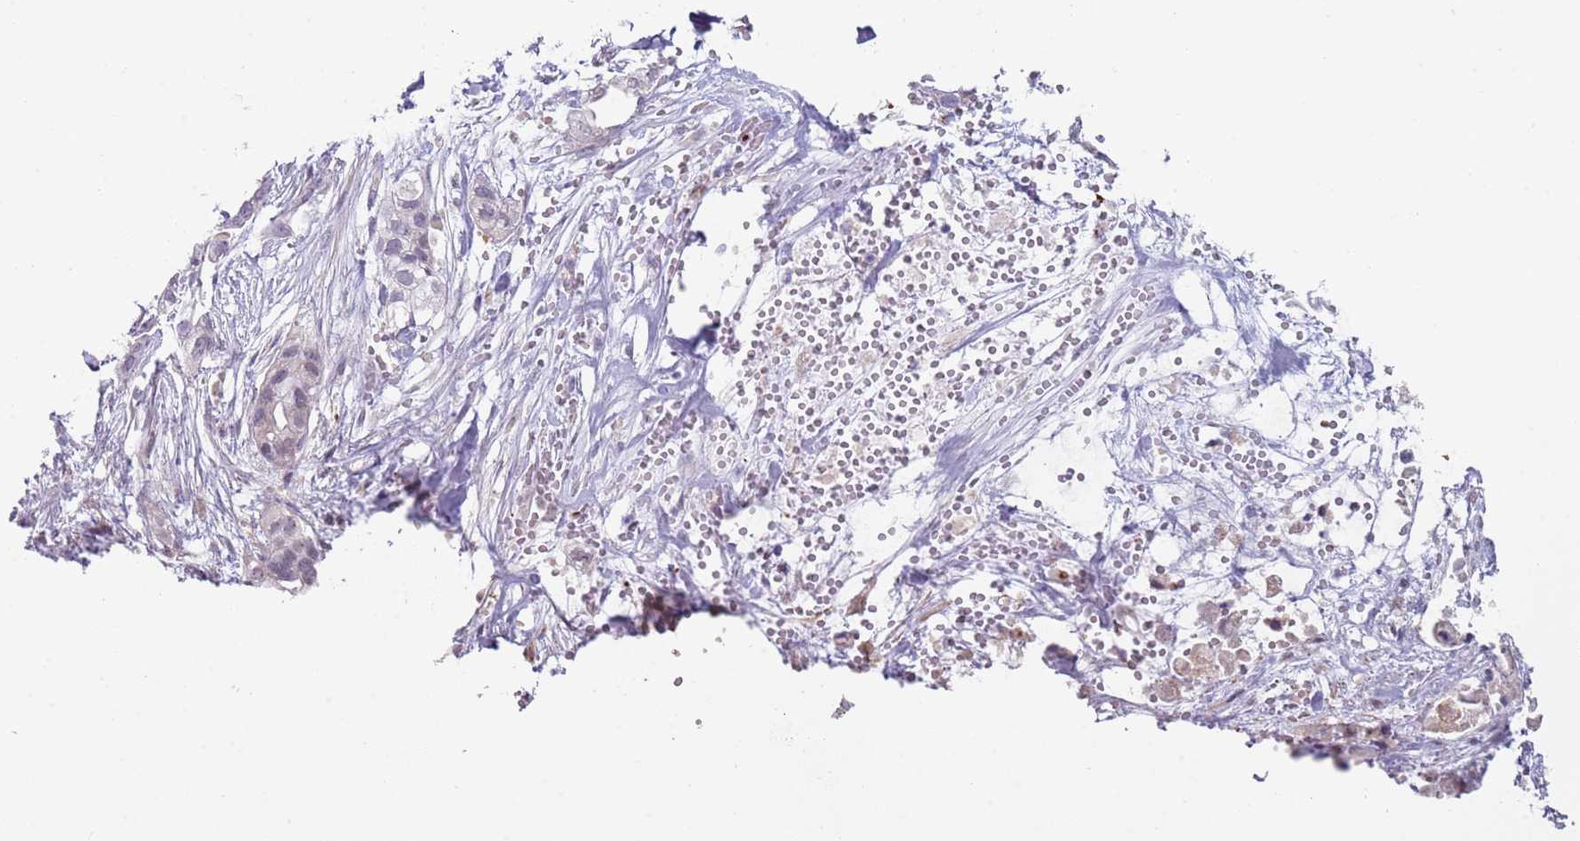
{"staining": {"intensity": "negative", "quantity": "none", "location": "none"}, "tissue": "pancreatic cancer", "cell_type": "Tumor cells", "image_type": "cancer", "snomed": [{"axis": "morphology", "description": "Adenocarcinoma, NOS"}, {"axis": "topography", "description": "Pancreas"}], "caption": "Tumor cells are negative for brown protein staining in adenocarcinoma (pancreatic). (DAB (3,3'-diaminobenzidine) immunohistochemistry (IHC) with hematoxylin counter stain).", "gene": "NBPF3", "patient": {"sex": "male", "age": 44}}